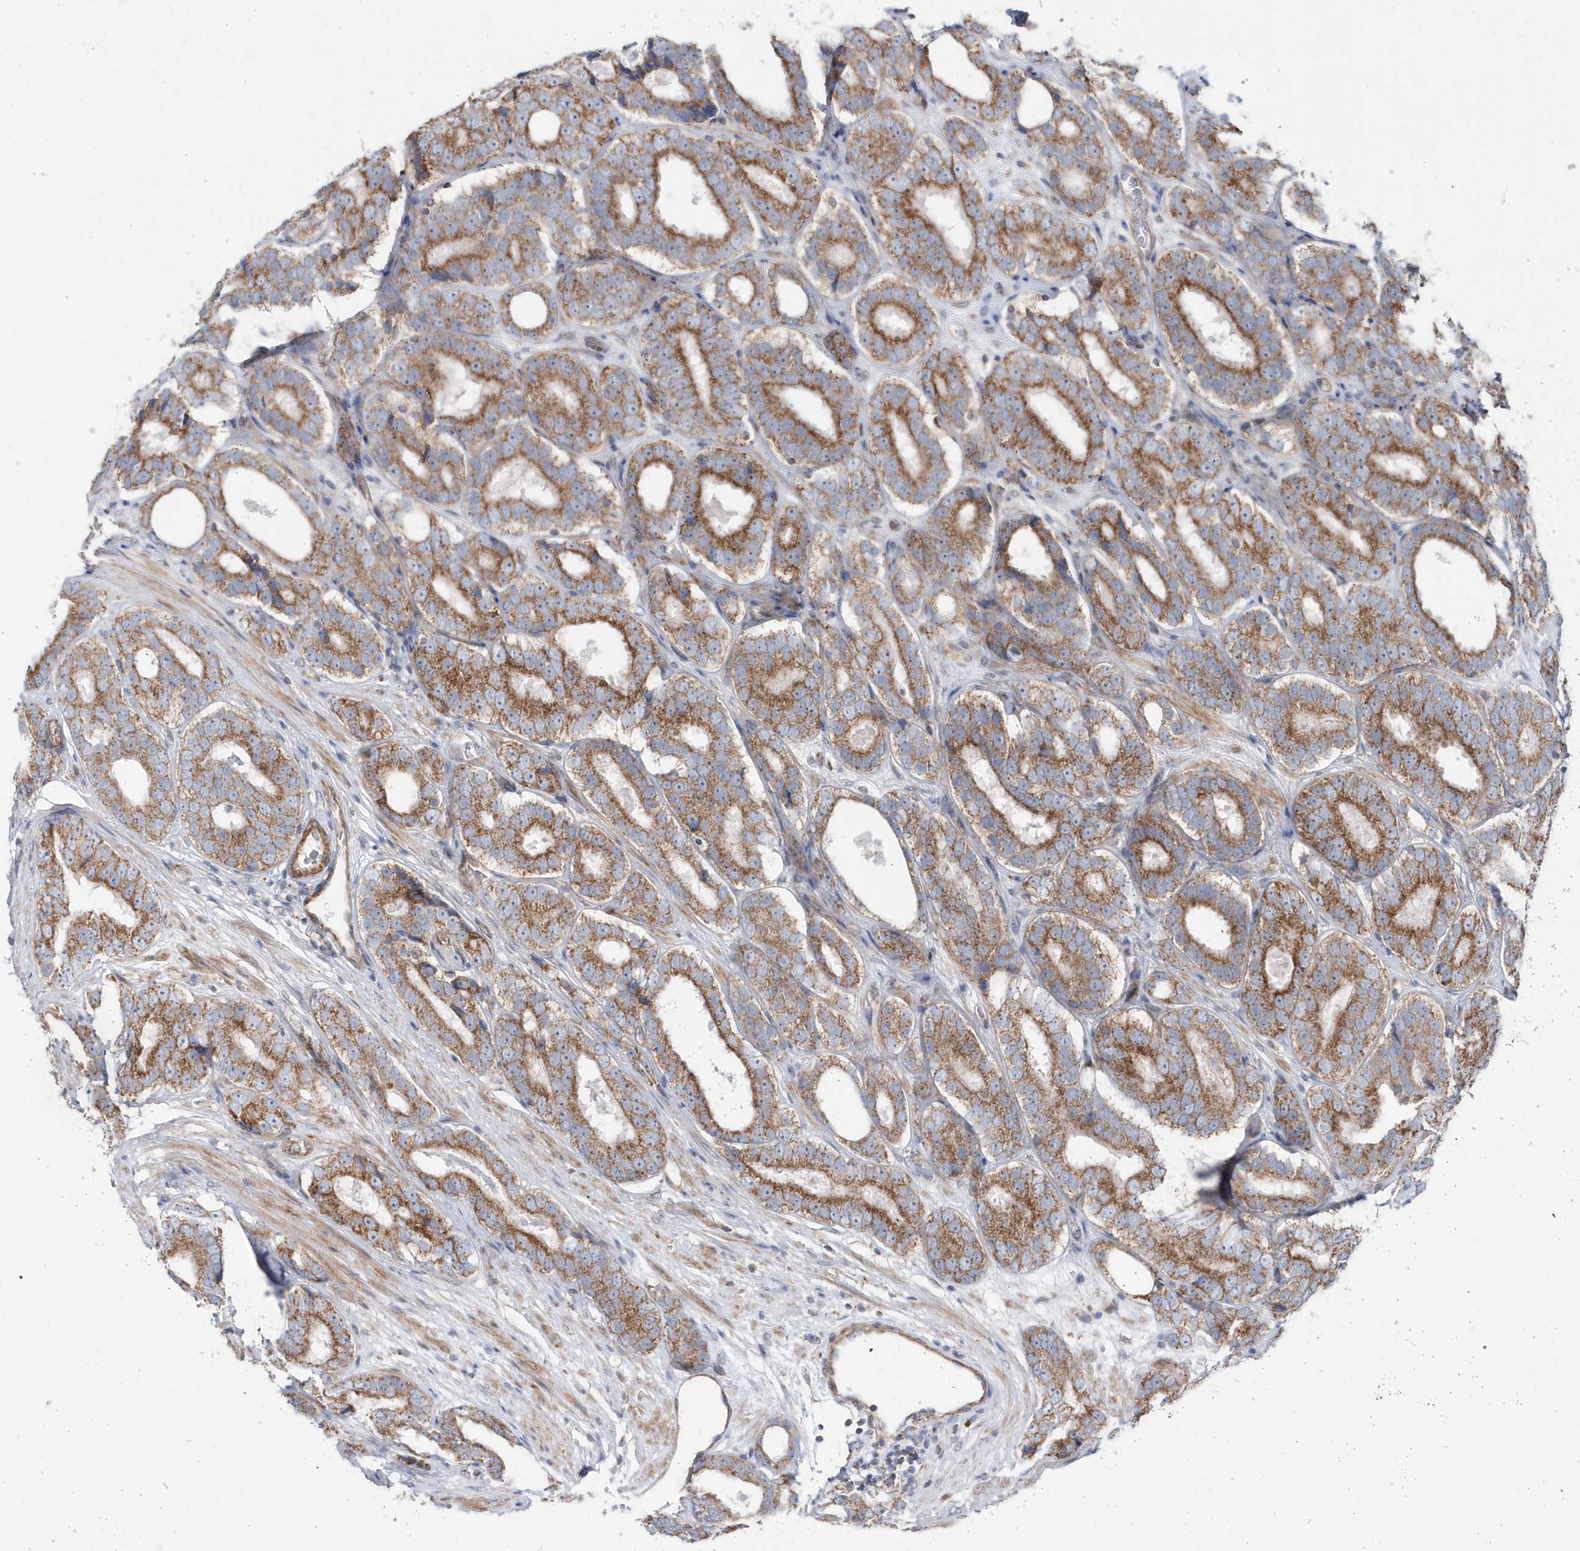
{"staining": {"intensity": "moderate", "quantity": ">75%", "location": "cytoplasmic/membranous"}, "tissue": "prostate cancer", "cell_type": "Tumor cells", "image_type": "cancer", "snomed": [{"axis": "morphology", "description": "Adenocarcinoma, High grade"}, {"axis": "topography", "description": "Prostate"}], "caption": "DAB immunohistochemical staining of prostate cancer (adenocarcinoma (high-grade)) shows moderate cytoplasmic/membranous protein staining in about >75% of tumor cells.", "gene": "OPA1", "patient": {"sex": "male", "age": 56}}